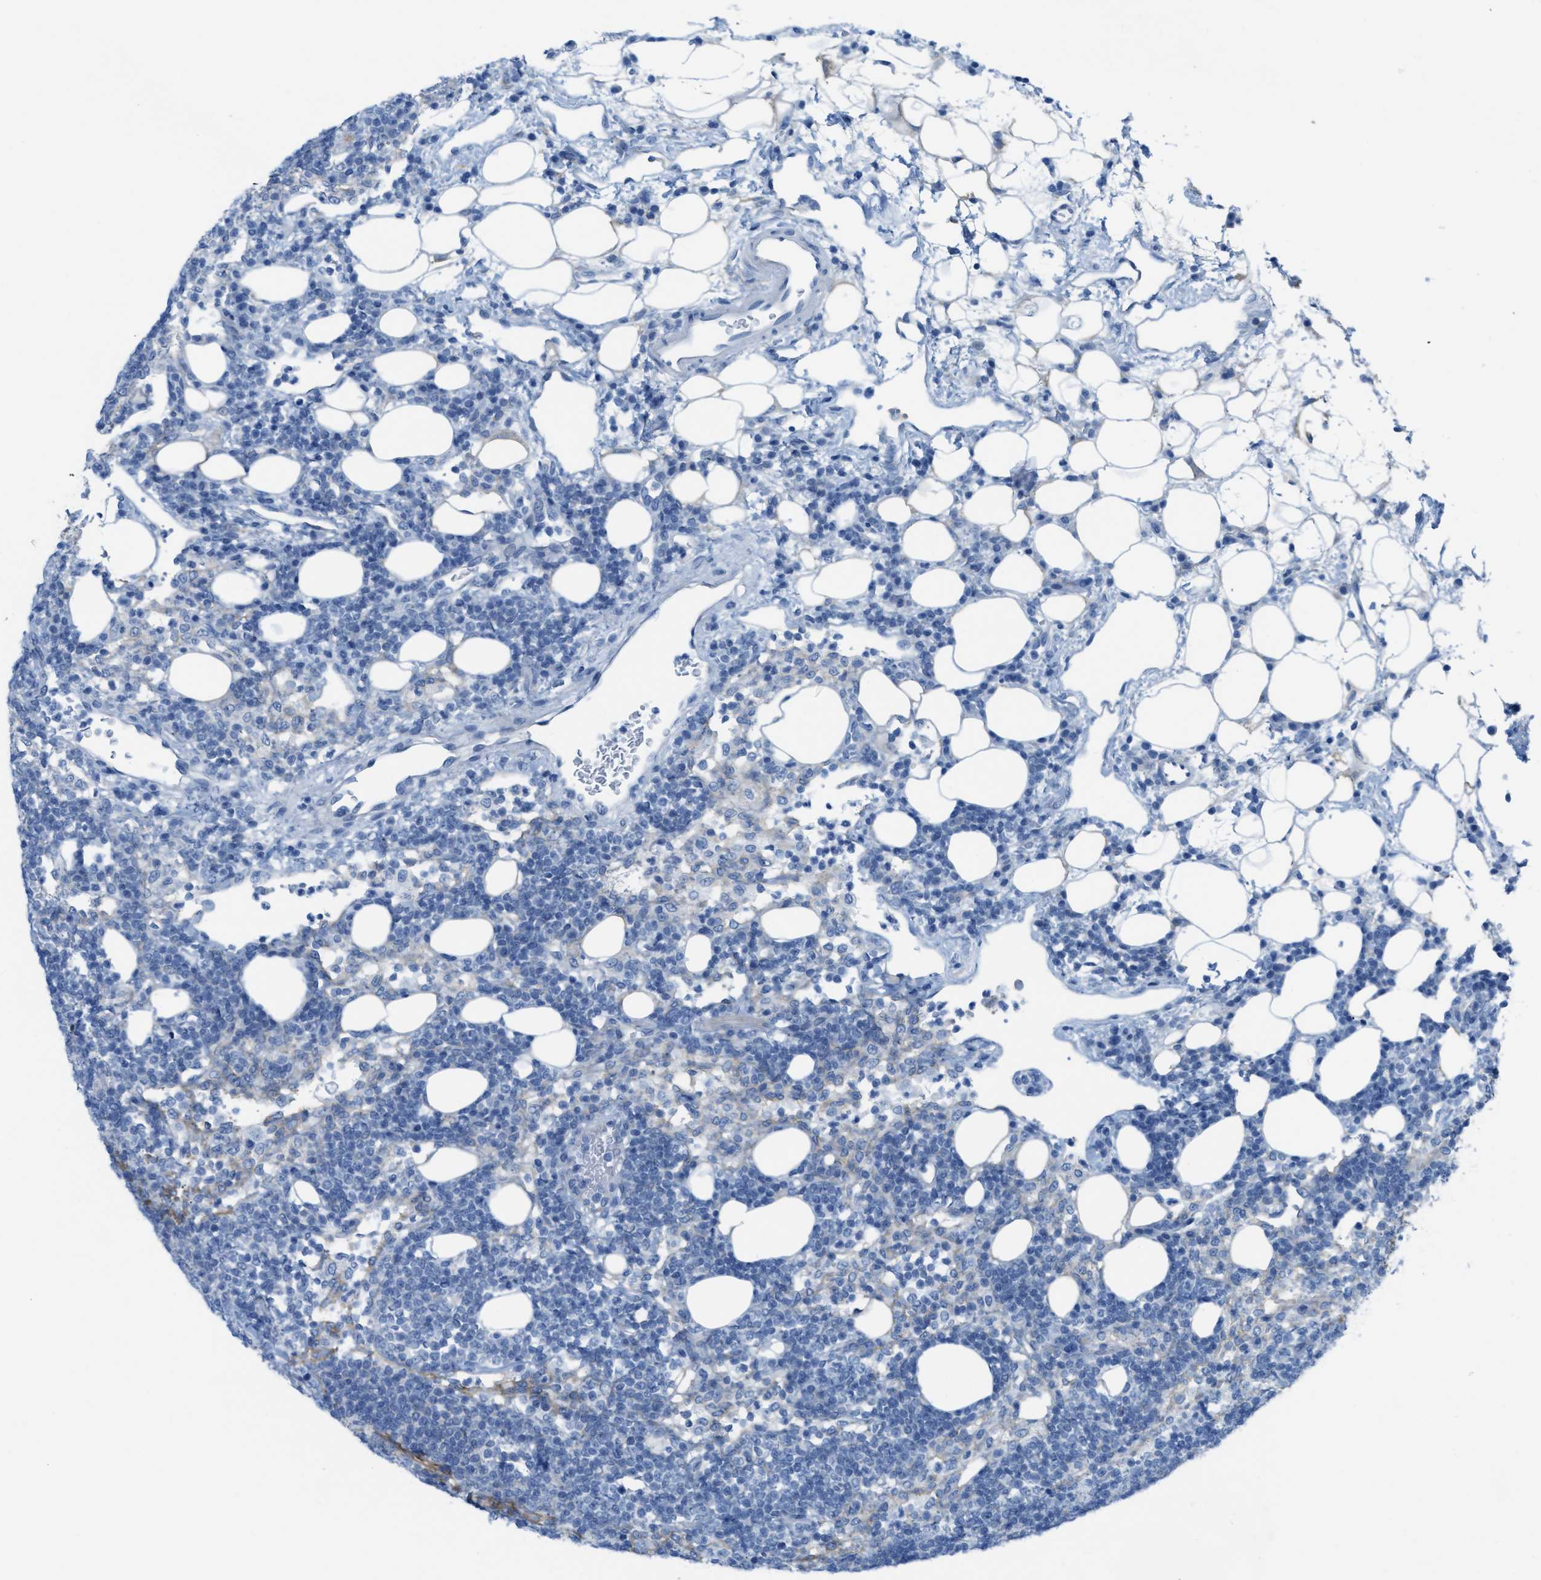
{"staining": {"intensity": "negative", "quantity": "none", "location": "none"}, "tissue": "lymph node", "cell_type": "Germinal center cells", "image_type": "normal", "snomed": [{"axis": "morphology", "description": "Normal tissue, NOS"}, {"axis": "morphology", "description": "Carcinoid, malignant, NOS"}, {"axis": "topography", "description": "Lymph node"}], "caption": "An image of lymph node stained for a protein reveals no brown staining in germinal center cells.", "gene": "ASGR1", "patient": {"sex": "male", "age": 47}}